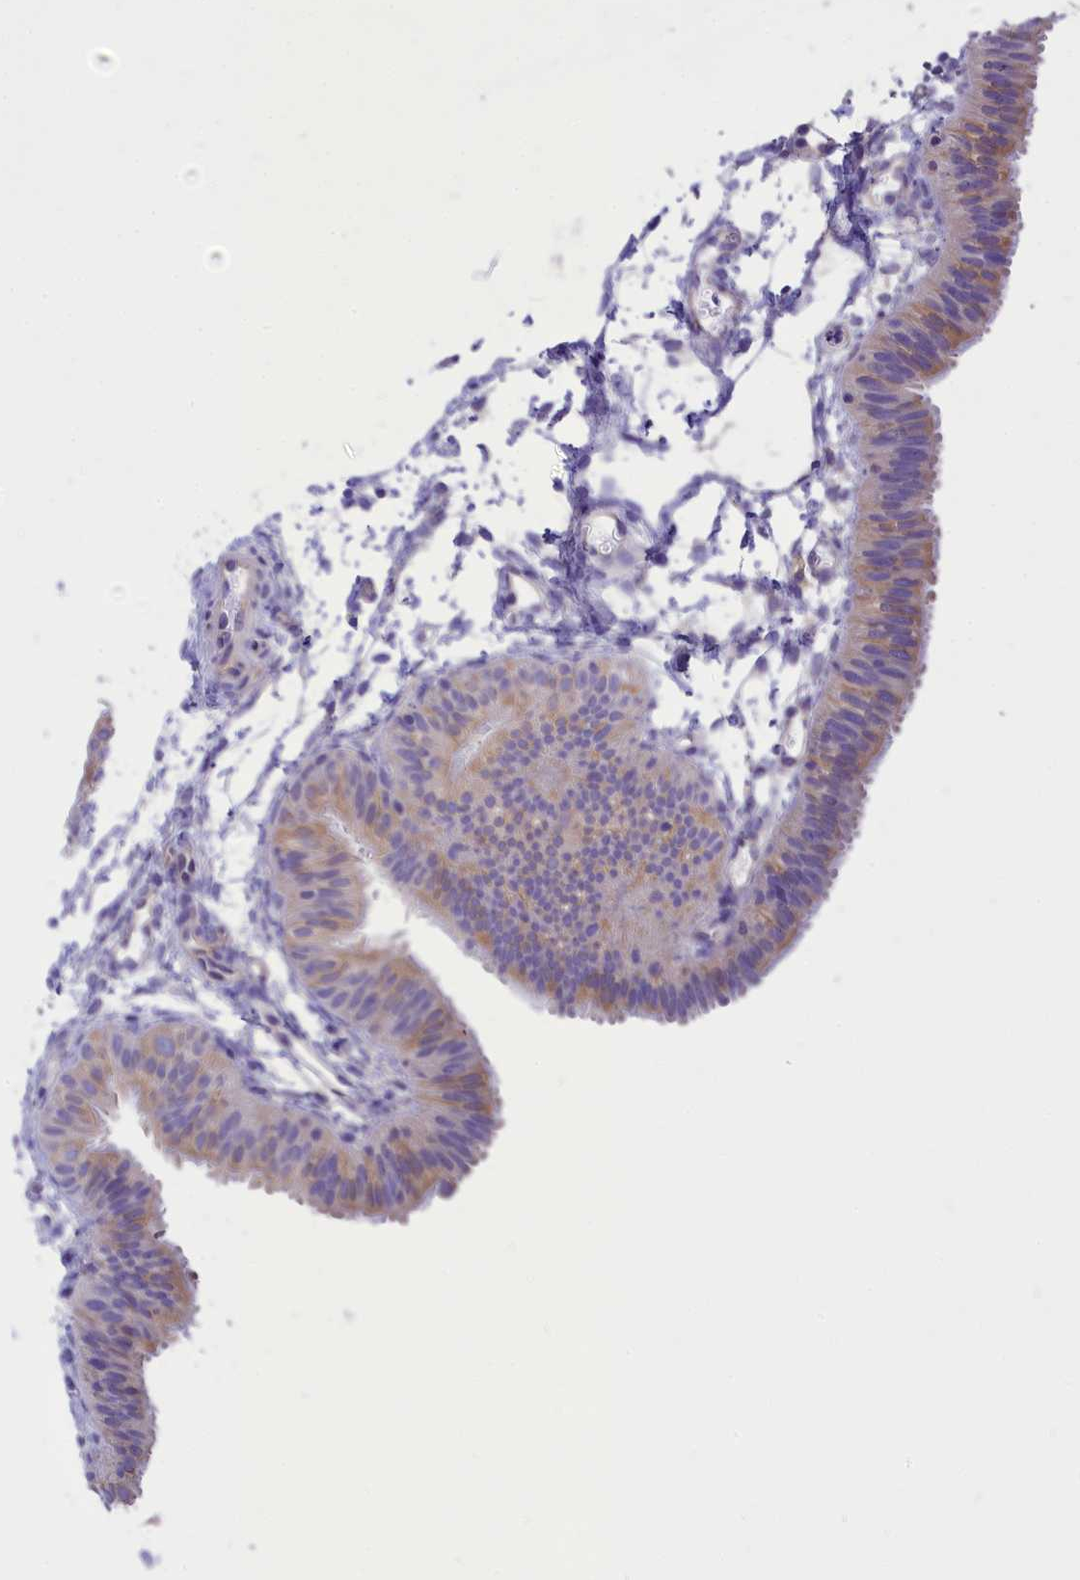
{"staining": {"intensity": "weak", "quantity": "25%-75%", "location": "cytoplasmic/membranous"}, "tissue": "fallopian tube", "cell_type": "Glandular cells", "image_type": "normal", "snomed": [{"axis": "morphology", "description": "Normal tissue, NOS"}, {"axis": "topography", "description": "Fallopian tube"}], "caption": "Glandular cells exhibit low levels of weak cytoplasmic/membranous expression in about 25%-75% of cells in normal fallopian tube.", "gene": "DCAF16", "patient": {"sex": "female", "age": 35}}